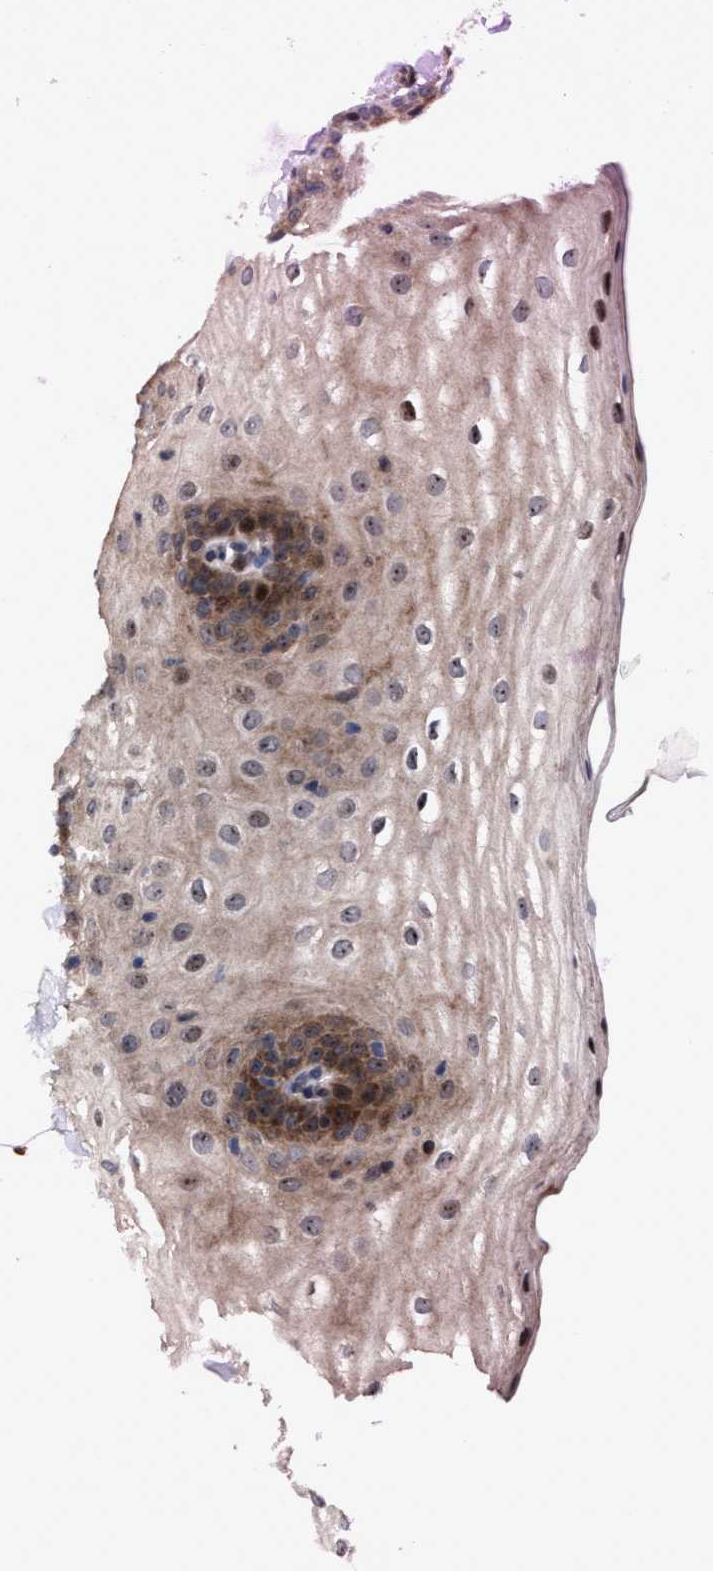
{"staining": {"intensity": "moderate", "quantity": ">75%", "location": "cytoplasmic/membranous"}, "tissue": "oral mucosa", "cell_type": "Squamous epithelial cells", "image_type": "normal", "snomed": [{"axis": "morphology", "description": "Normal tissue, NOS"}, {"axis": "topography", "description": "Skin"}, {"axis": "topography", "description": "Oral tissue"}], "caption": "High-magnification brightfield microscopy of benign oral mucosa stained with DAB (brown) and counterstained with hematoxylin (blue). squamous epithelial cells exhibit moderate cytoplasmic/membranous staining is seen in about>75% of cells. The protein of interest is shown in brown color, while the nuclei are stained blue.", "gene": "HAUS6", "patient": {"sex": "male", "age": 84}}